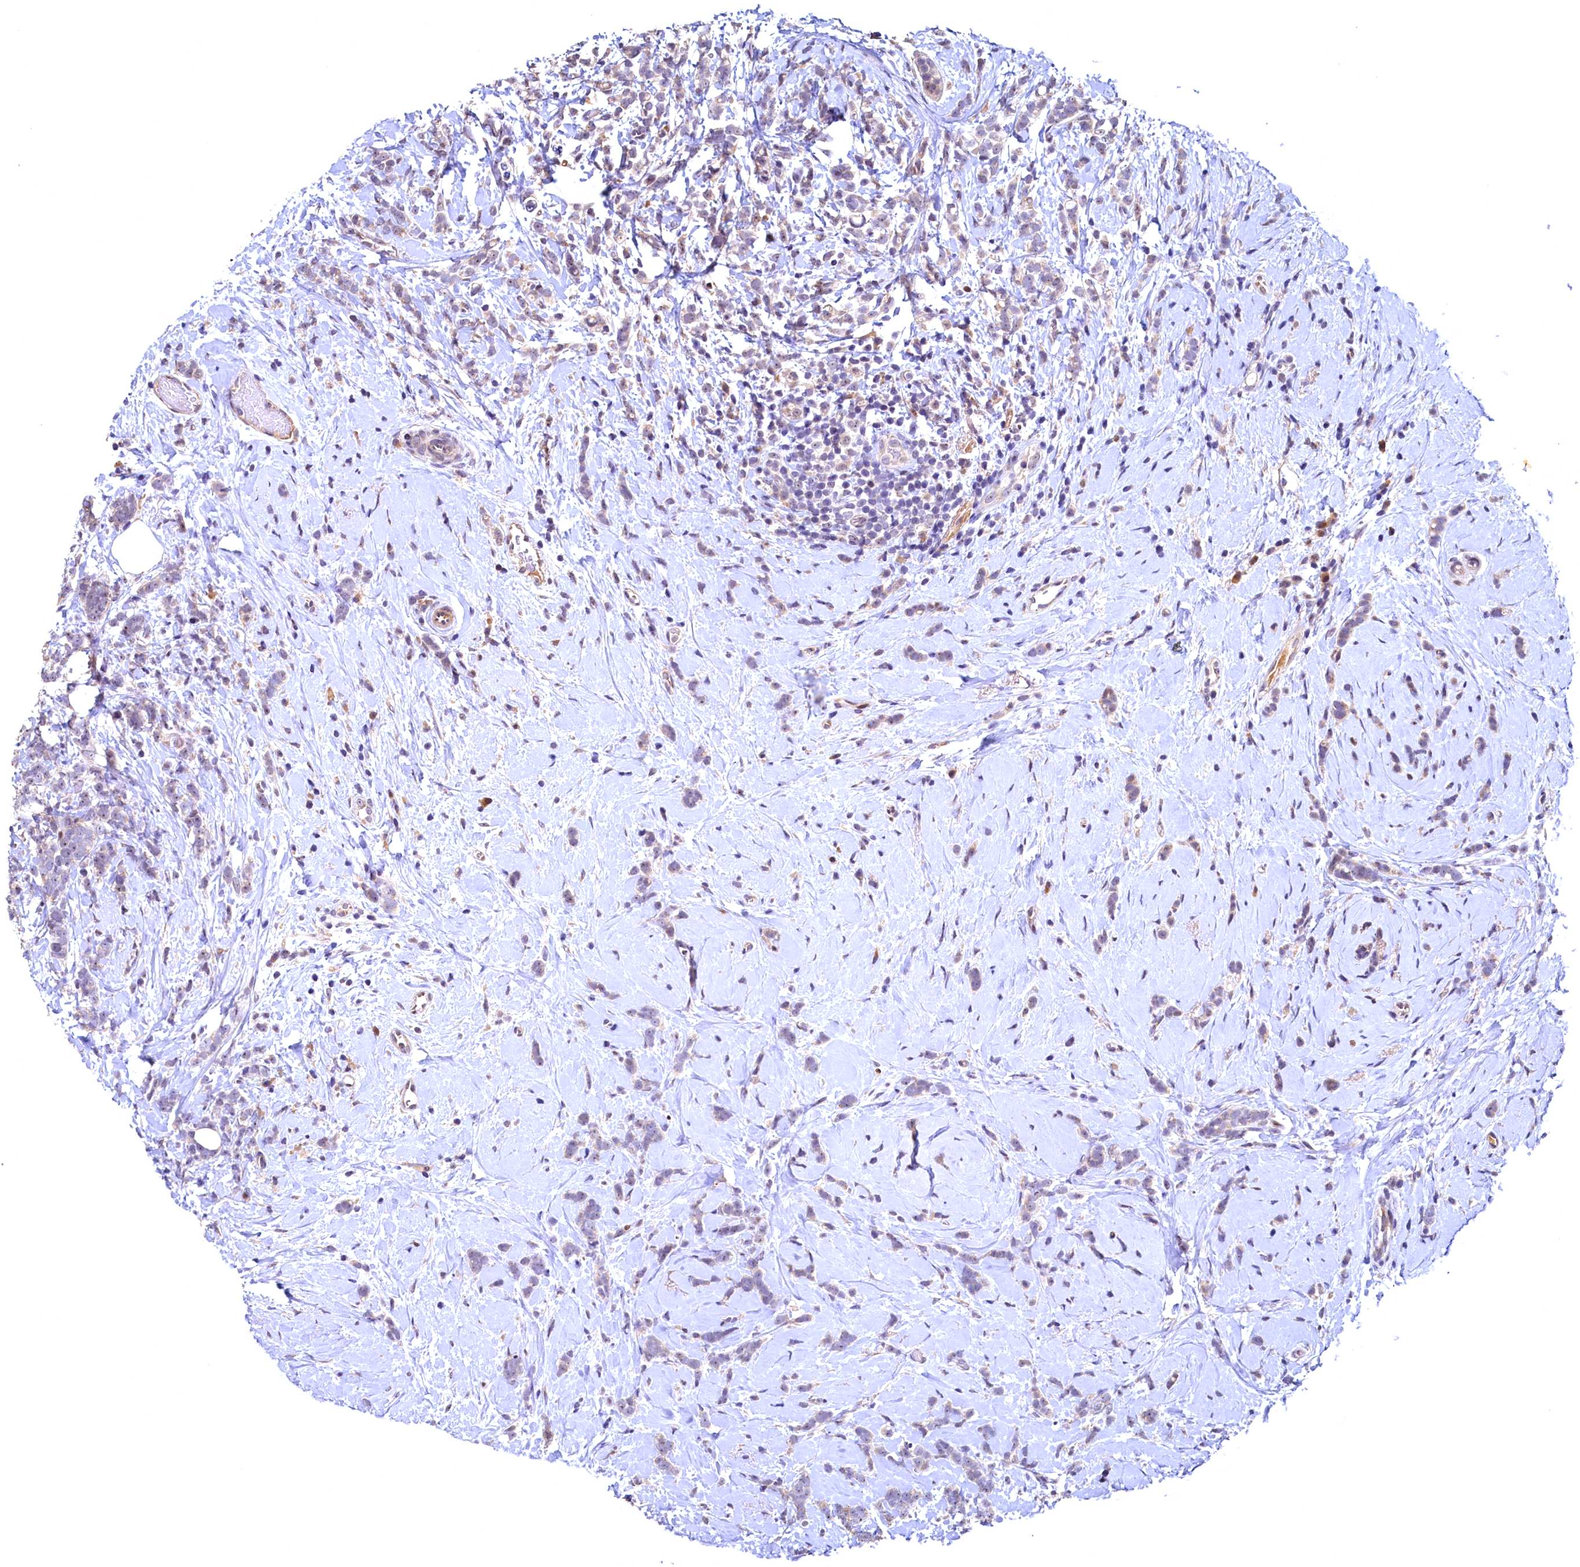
{"staining": {"intensity": "negative", "quantity": "none", "location": "none"}, "tissue": "breast cancer", "cell_type": "Tumor cells", "image_type": "cancer", "snomed": [{"axis": "morphology", "description": "Lobular carcinoma"}, {"axis": "topography", "description": "Breast"}], "caption": "Tumor cells show no significant staining in breast cancer.", "gene": "LATS2", "patient": {"sex": "female", "age": 58}}